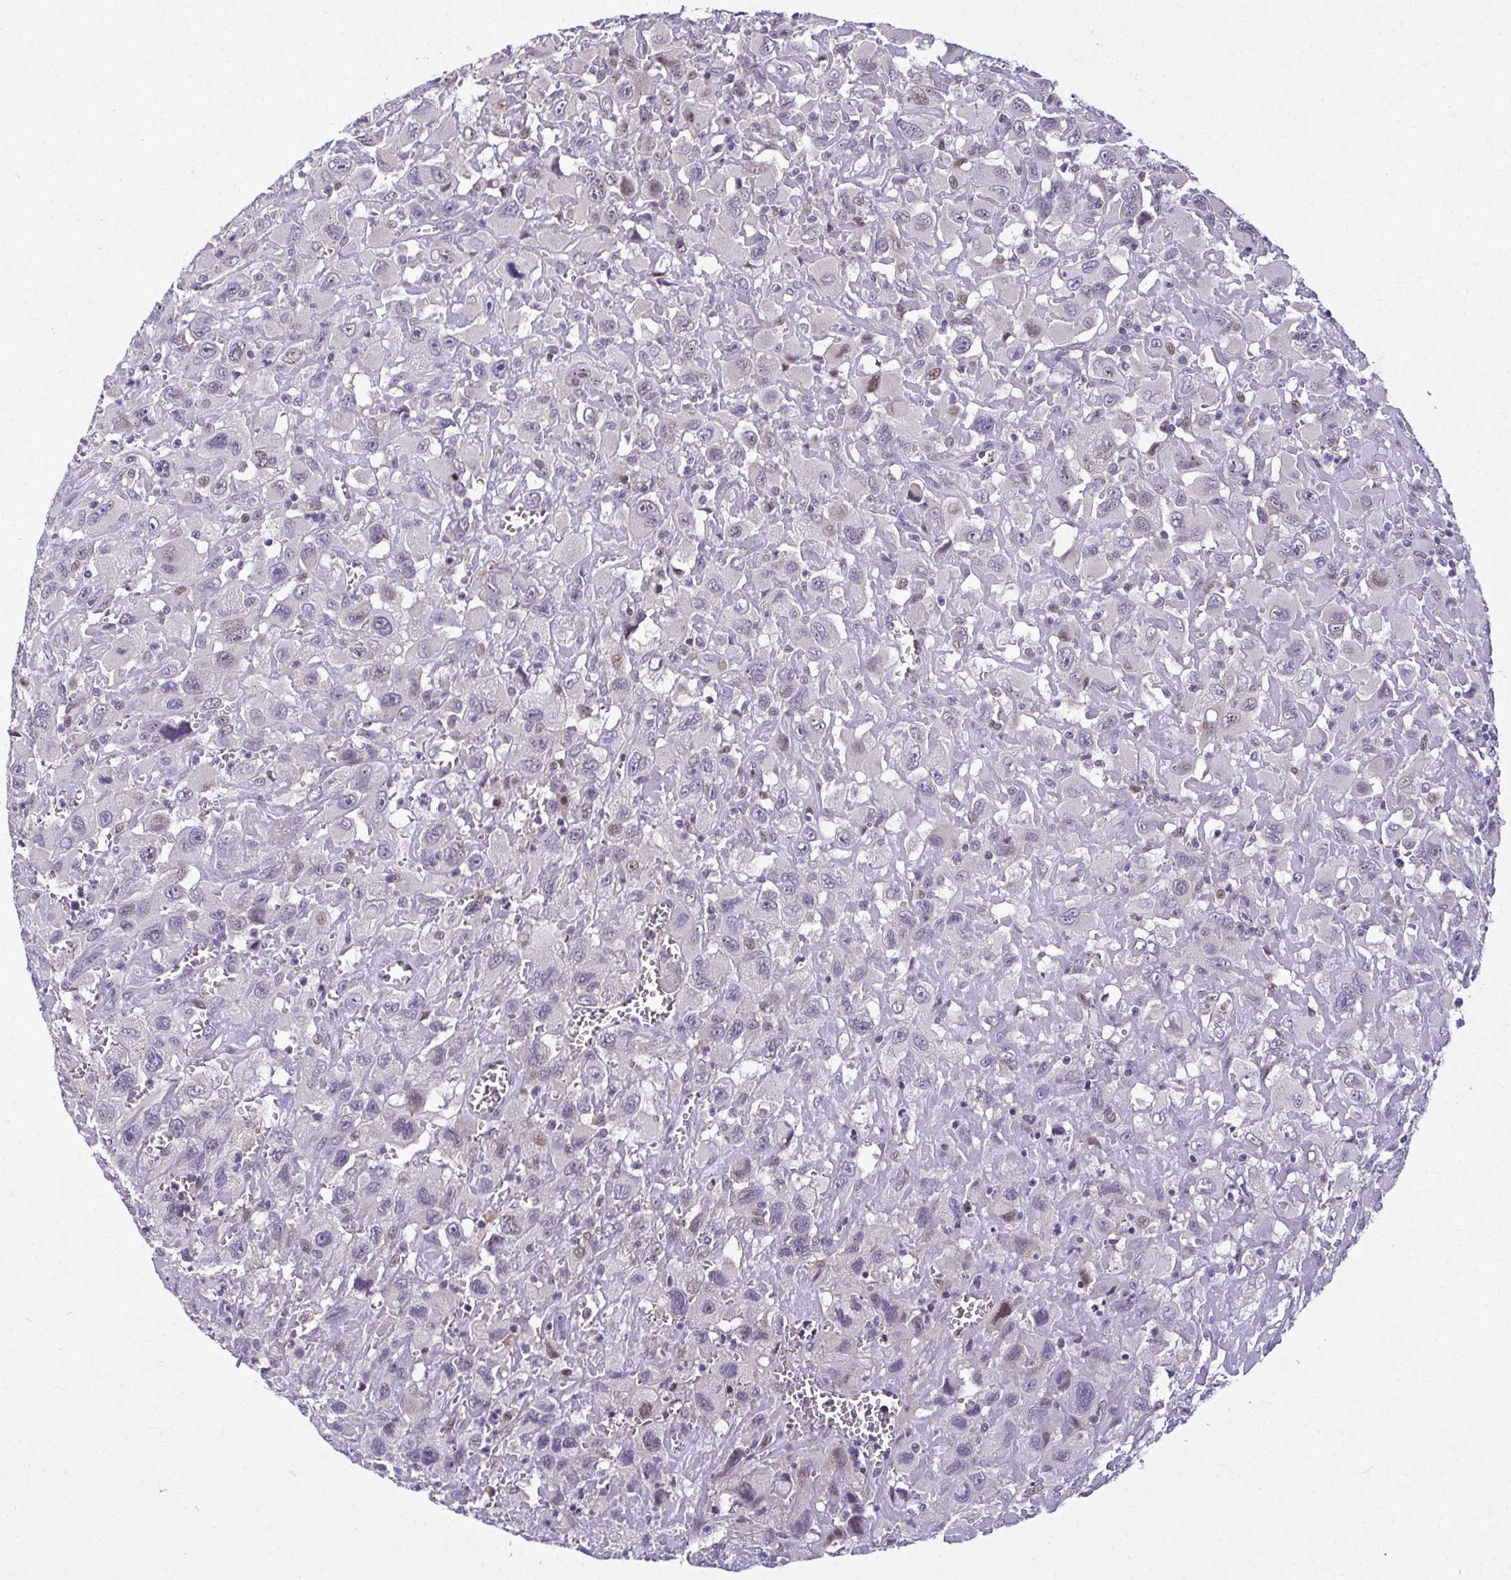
{"staining": {"intensity": "weak", "quantity": "<25%", "location": "nuclear"}, "tissue": "head and neck cancer", "cell_type": "Tumor cells", "image_type": "cancer", "snomed": [{"axis": "morphology", "description": "Squamous cell carcinoma, NOS"}, {"axis": "morphology", "description": "Squamous cell carcinoma, metastatic, NOS"}, {"axis": "topography", "description": "Oral tissue"}, {"axis": "topography", "description": "Head-Neck"}], "caption": "Head and neck squamous cell carcinoma was stained to show a protein in brown. There is no significant positivity in tumor cells.", "gene": "ODF1", "patient": {"sex": "female", "age": 85}}